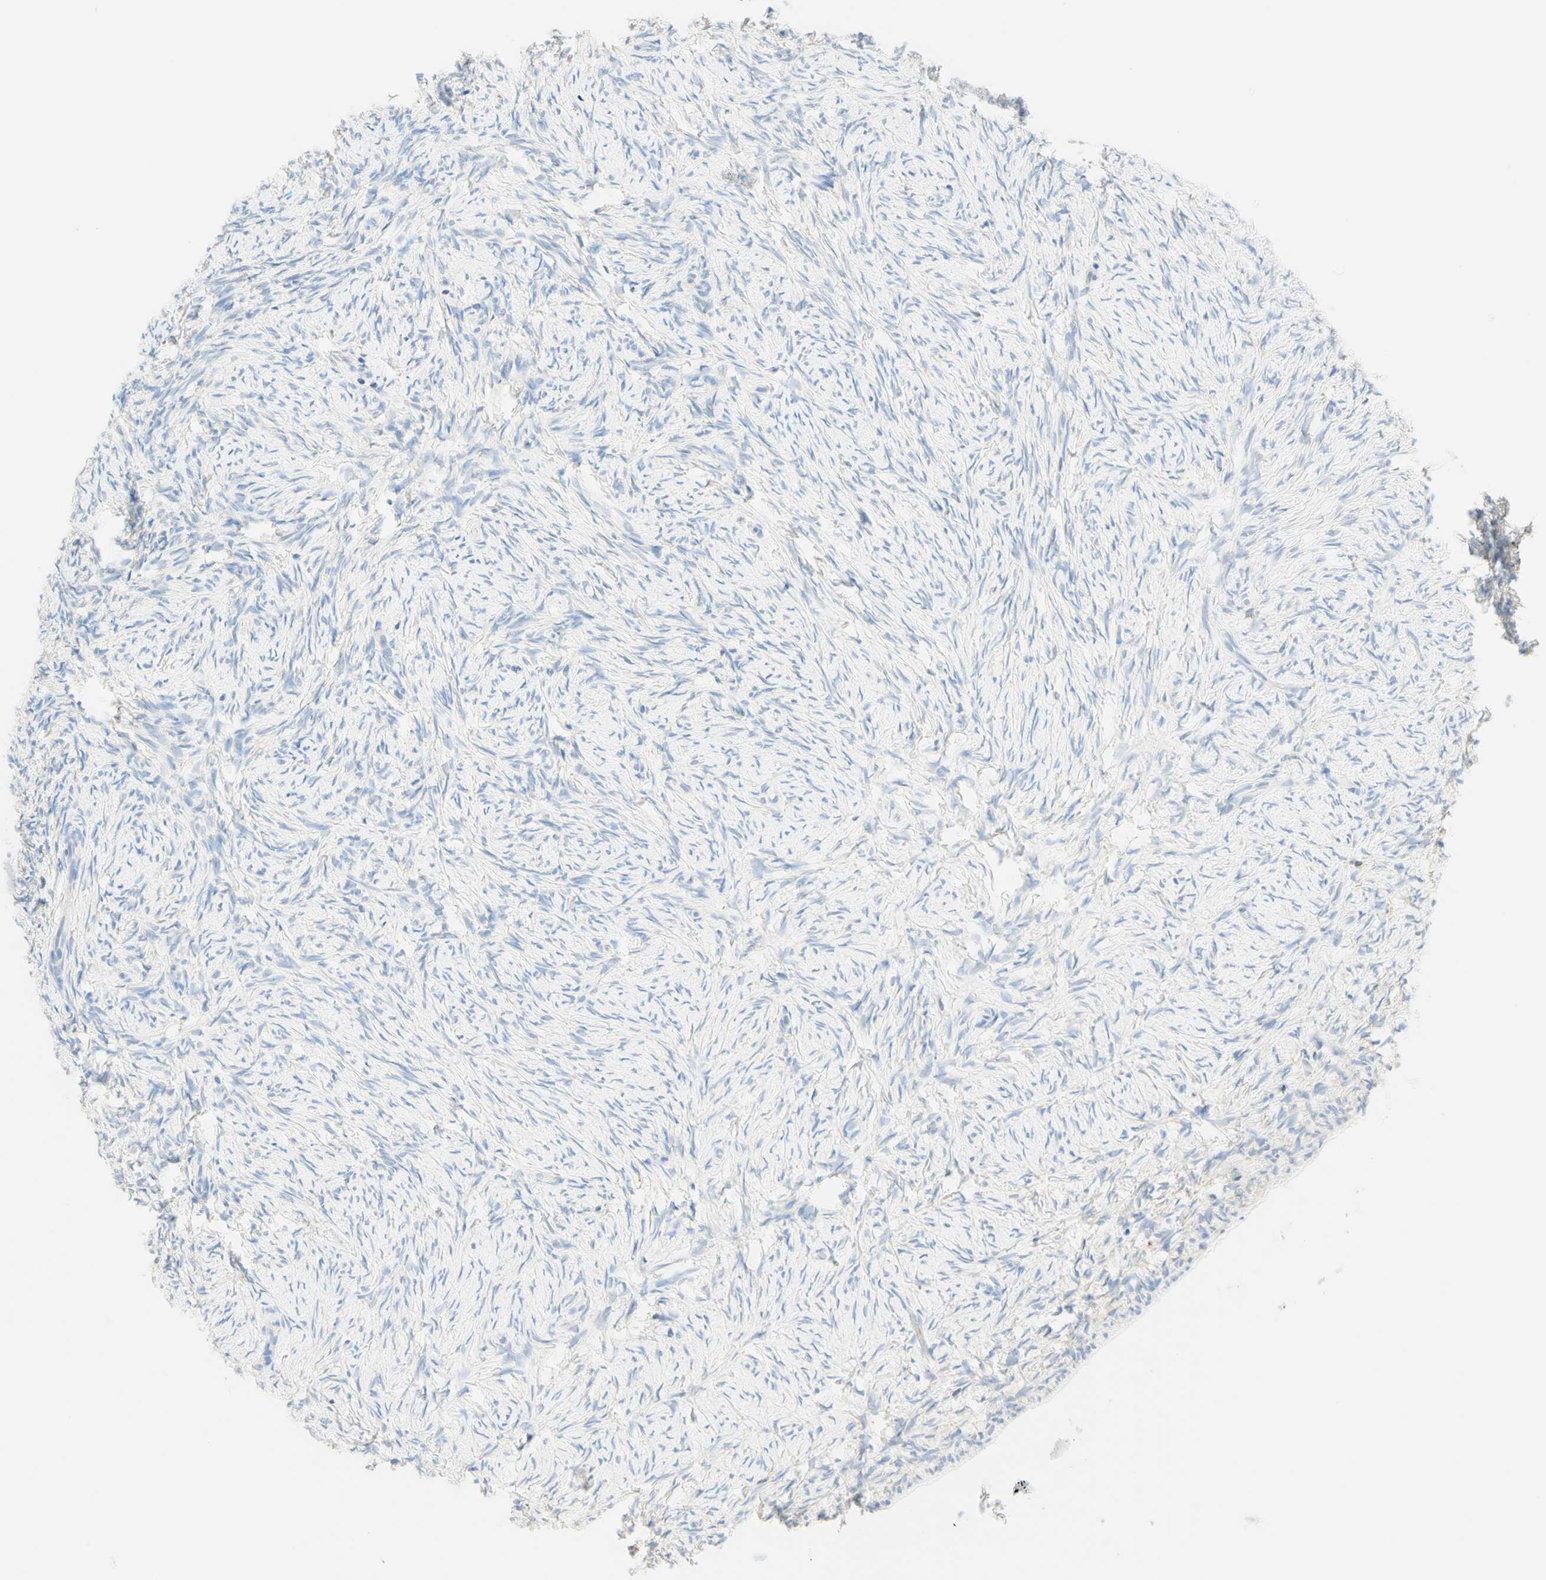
{"staining": {"intensity": "negative", "quantity": "none", "location": "none"}, "tissue": "ovary", "cell_type": "Follicle cells", "image_type": "normal", "snomed": [{"axis": "morphology", "description": "Normal tissue, NOS"}, {"axis": "topography", "description": "Ovary"}], "caption": "Immunohistochemistry photomicrograph of benign human ovary stained for a protein (brown), which shows no positivity in follicle cells. (Brightfield microscopy of DAB (3,3'-diaminobenzidine) immunohistochemistry at high magnification).", "gene": "LAT", "patient": {"sex": "female", "age": 60}}